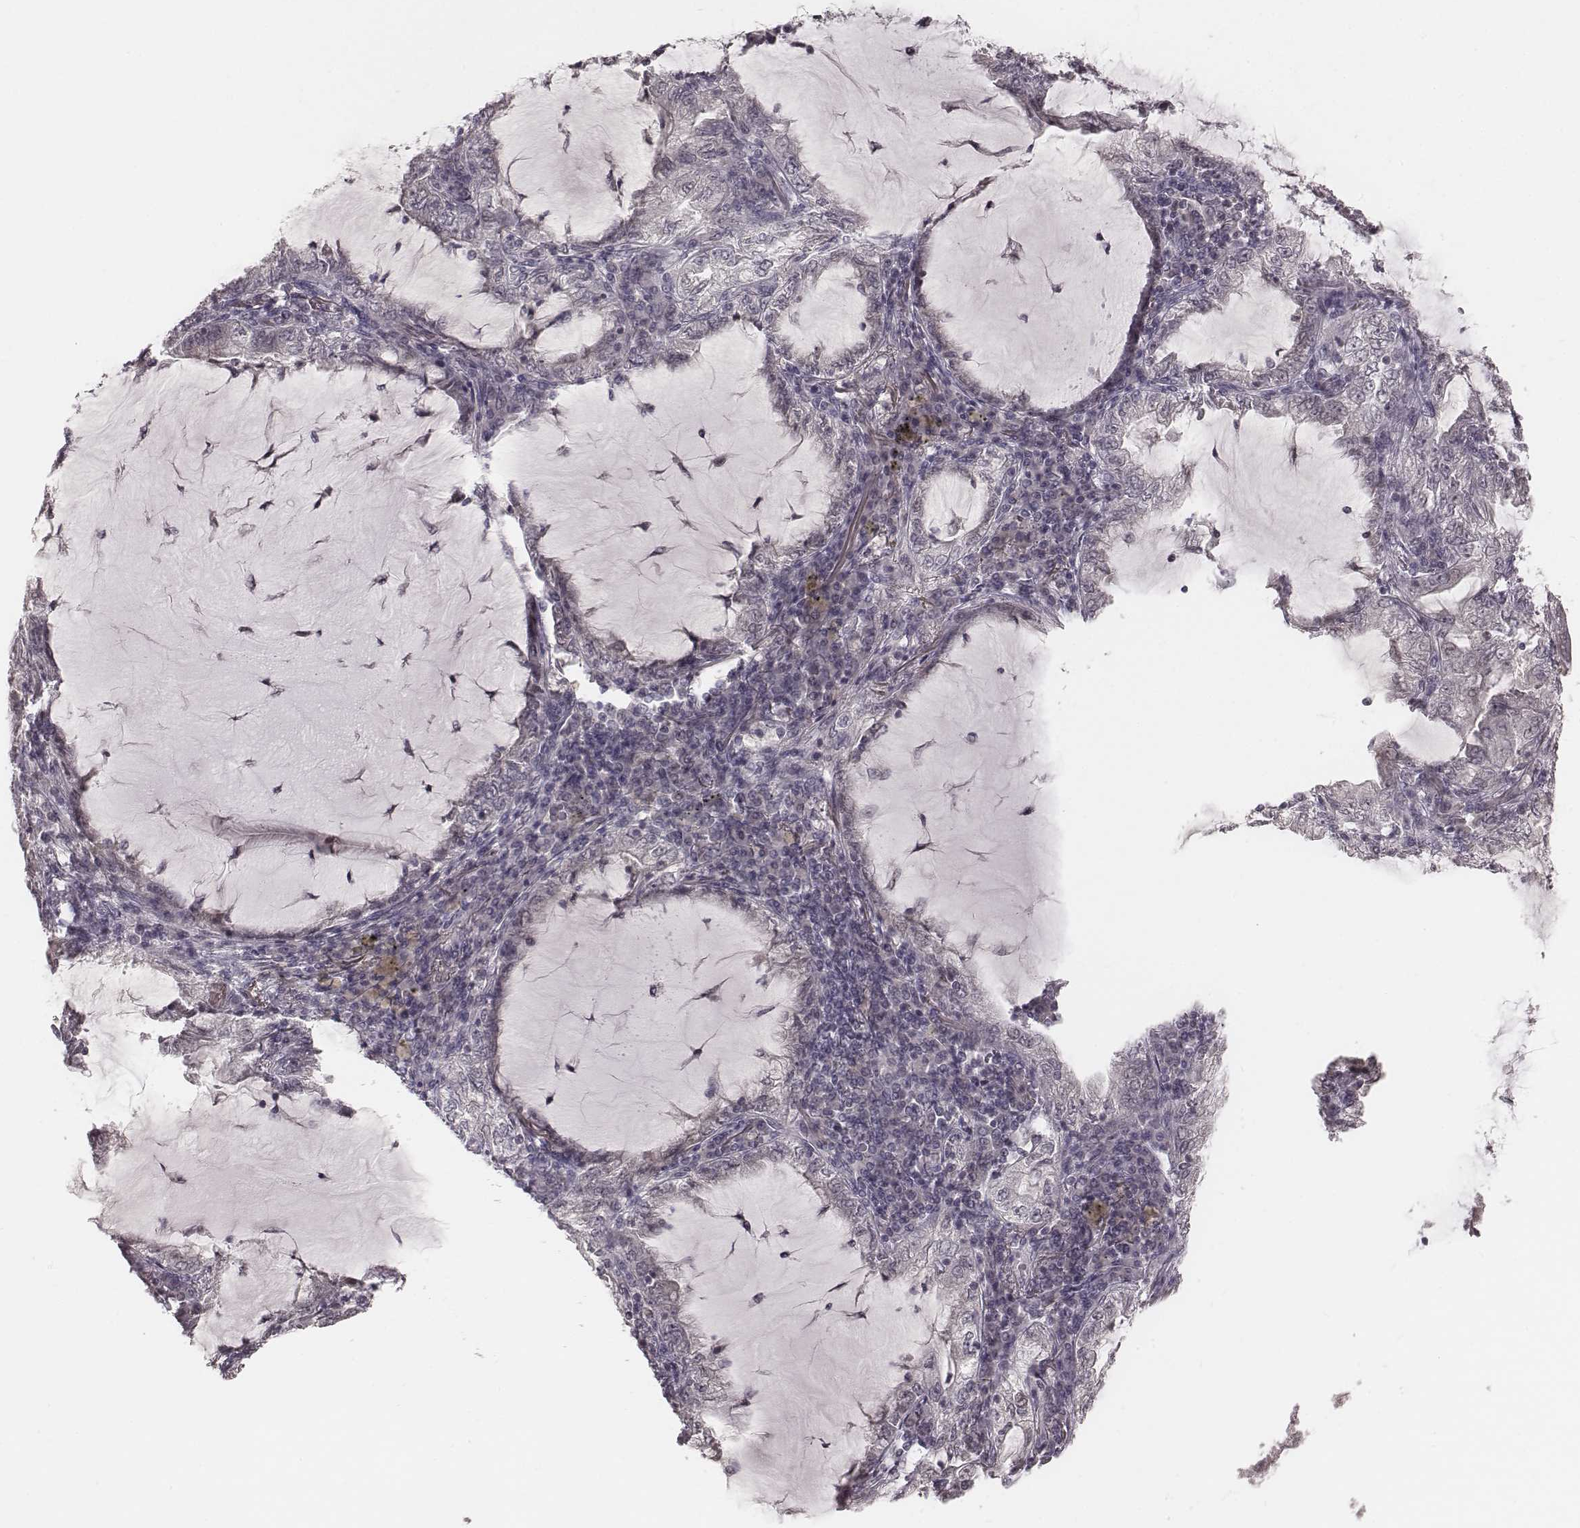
{"staining": {"intensity": "negative", "quantity": "none", "location": "none"}, "tissue": "lung cancer", "cell_type": "Tumor cells", "image_type": "cancer", "snomed": [{"axis": "morphology", "description": "Adenocarcinoma, NOS"}, {"axis": "topography", "description": "Lung"}], "caption": "Immunohistochemical staining of lung cancer exhibits no significant staining in tumor cells.", "gene": "IQCG", "patient": {"sex": "female", "age": 73}}